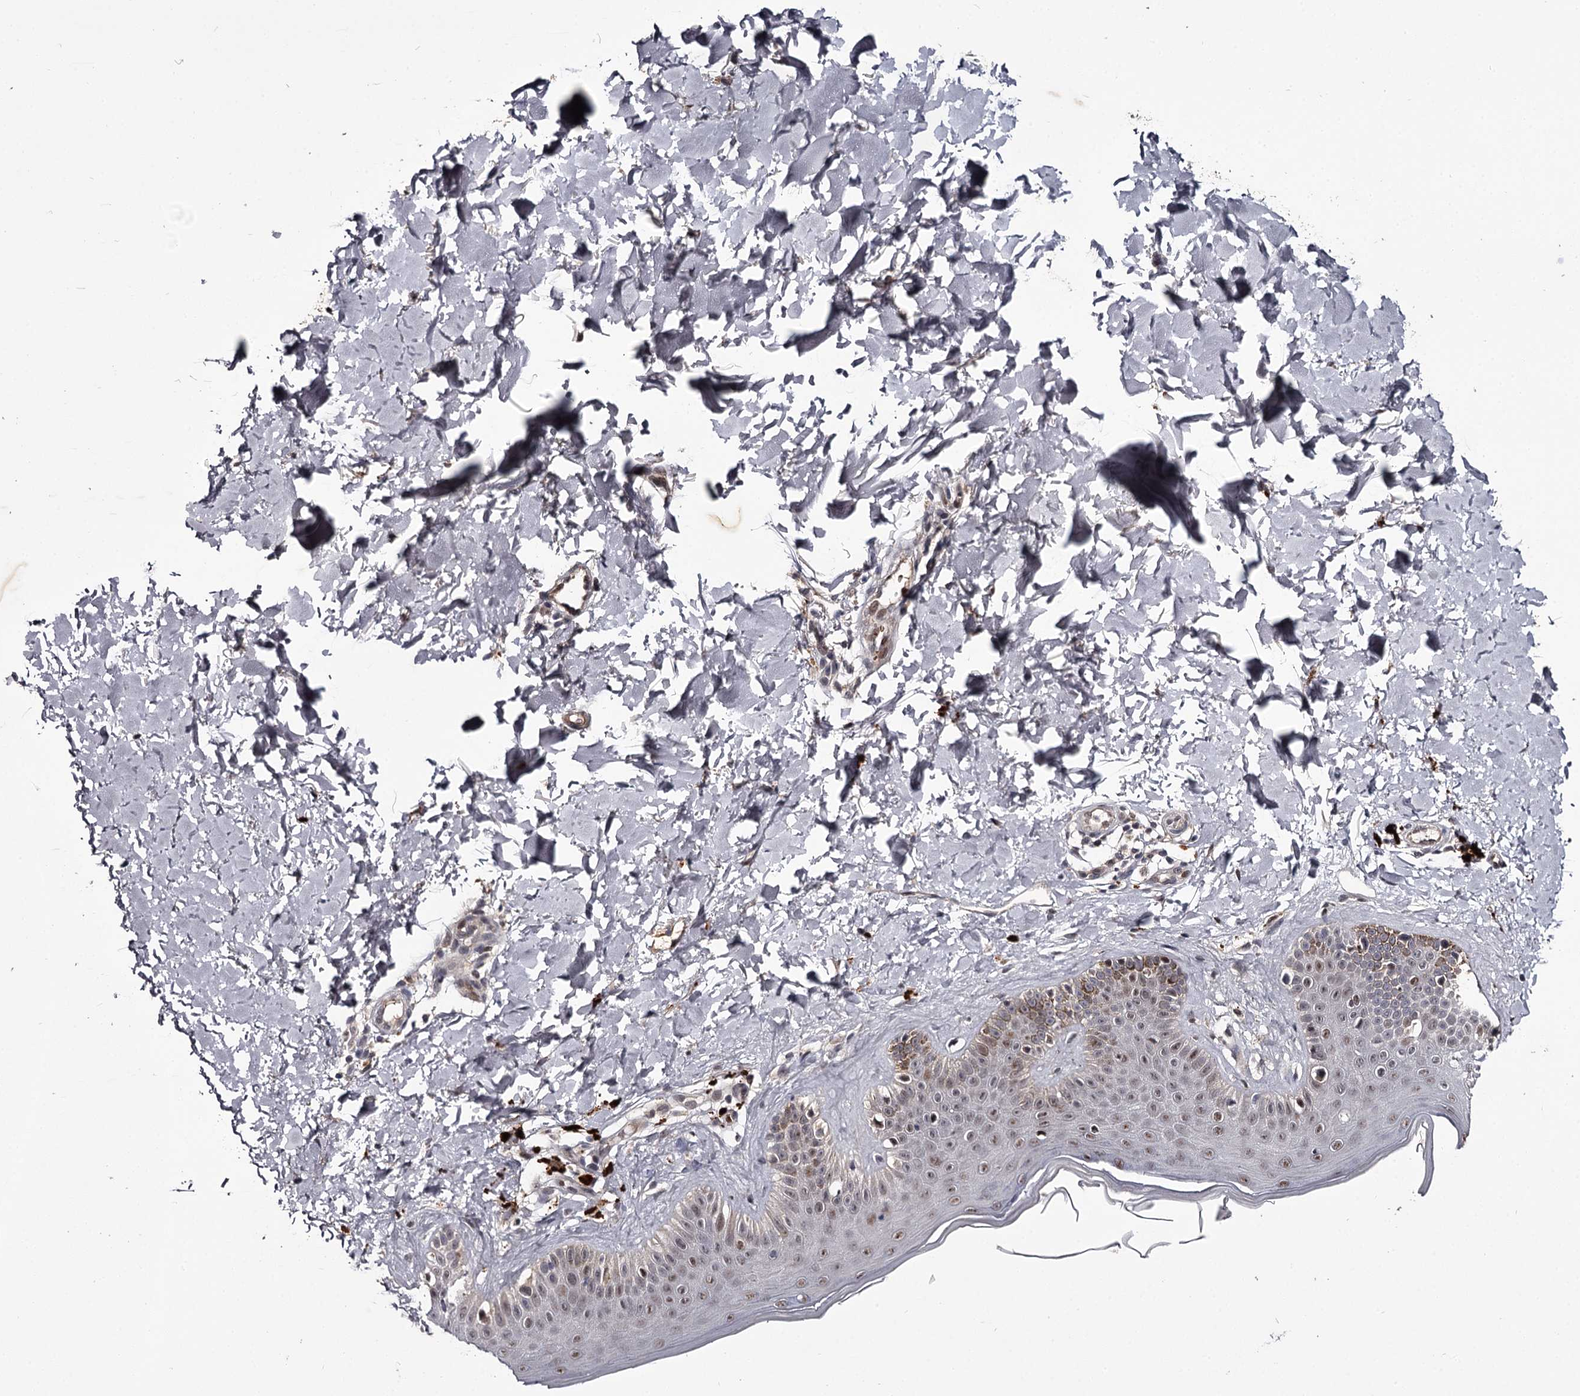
{"staining": {"intensity": "negative", "quantity": "none", "location": "none"}, "tissue": "skin", "cell_type": "Fibroblasts", "image_type": "normal", "snomed": [{"axis": "morphology", "description": "Normal tissue, NOS"}, {"axis": "topography", "description": "Skin"}], "caption": "Immunohistochemistry photomicrograph of normal human skin stained for a protein (brown), which exhibits no positivity in fibroblasts. The staining was performed using DAB (3,3'-diaminobenzidine) to visualize the protein expression in brown, while the nuclei were stained in blue with hematoxylin (Magnification: 20x).", "gene": "RNF44", "patient": {"sex": "male", "age": 52}}